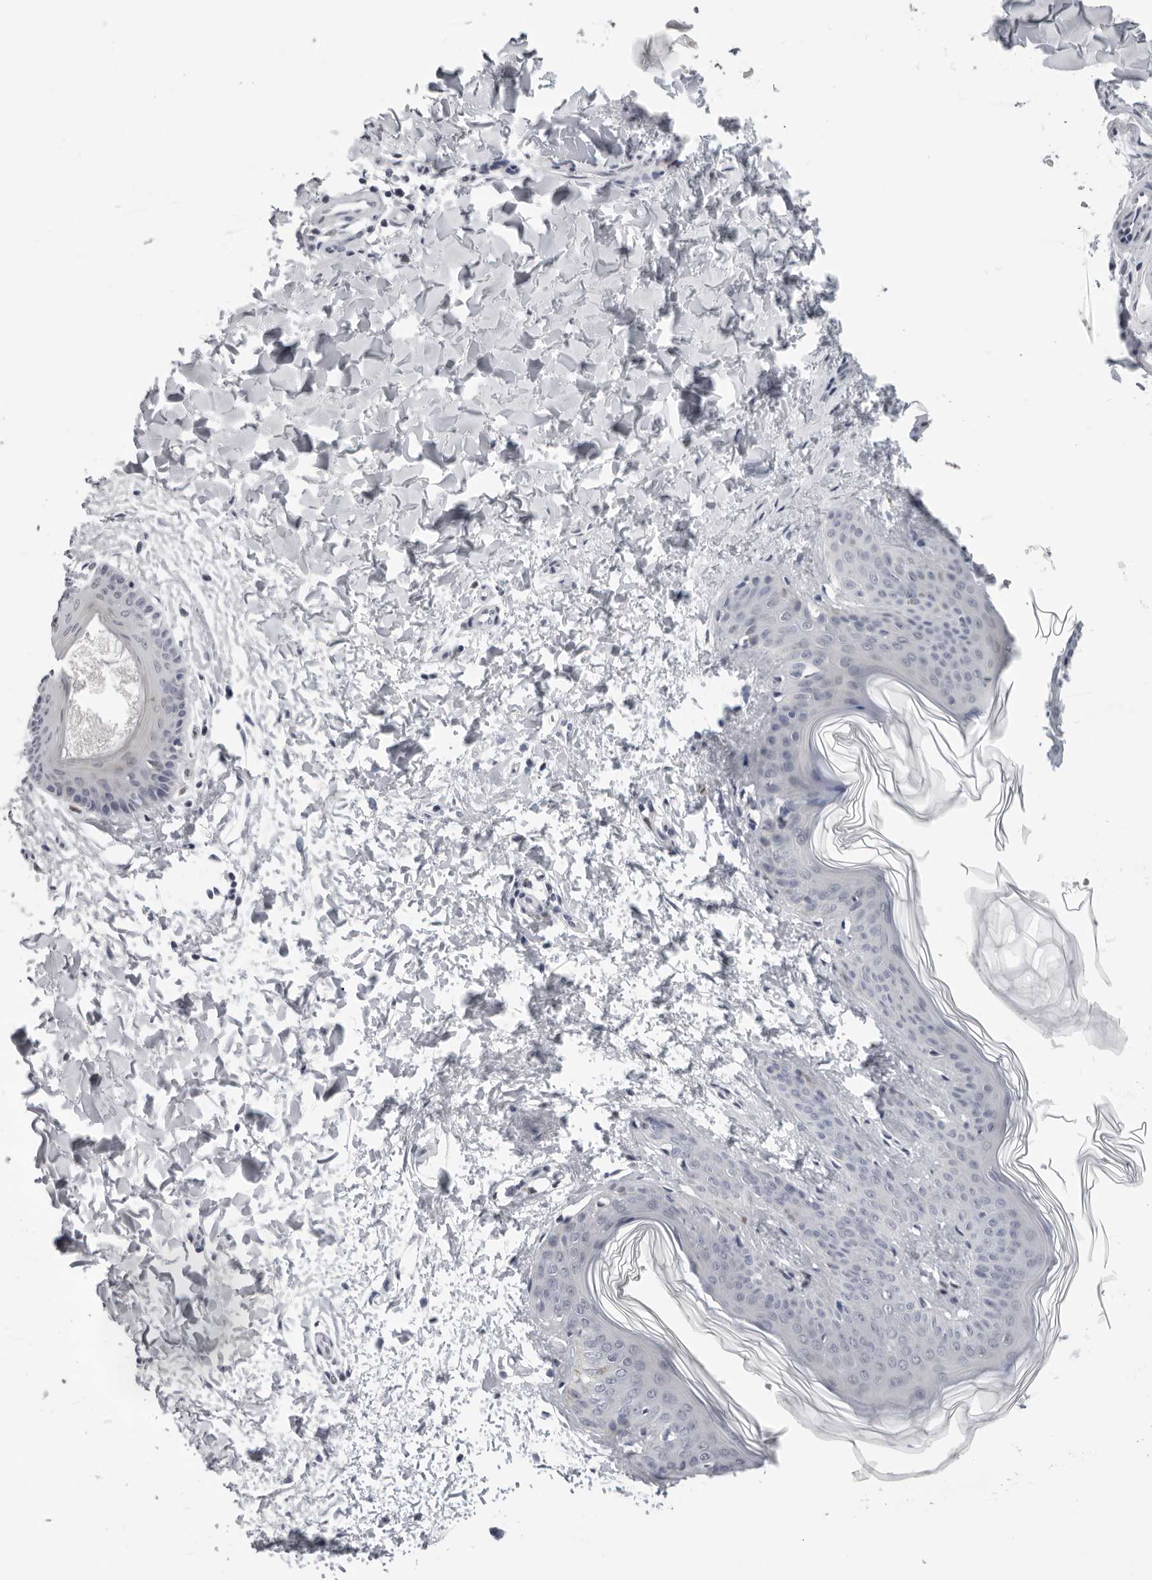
{"staining": {"intensity": "negative", "quantity": "none", "location": "none"}, "tissue": "skin", "cell_type": "Fibroblasts", "image_type": "normal", "snomed": [{"axis": "morphology", "description": "Normal tissue, NOS"}, {"axis": "topography", "description": "Skin"}], "caption": "Skin stained for a protein using immunohistochemistry shows no positivity fibroblasts.", "gene": "CPT2", "patient": {"sex": "female", "age": 17}}